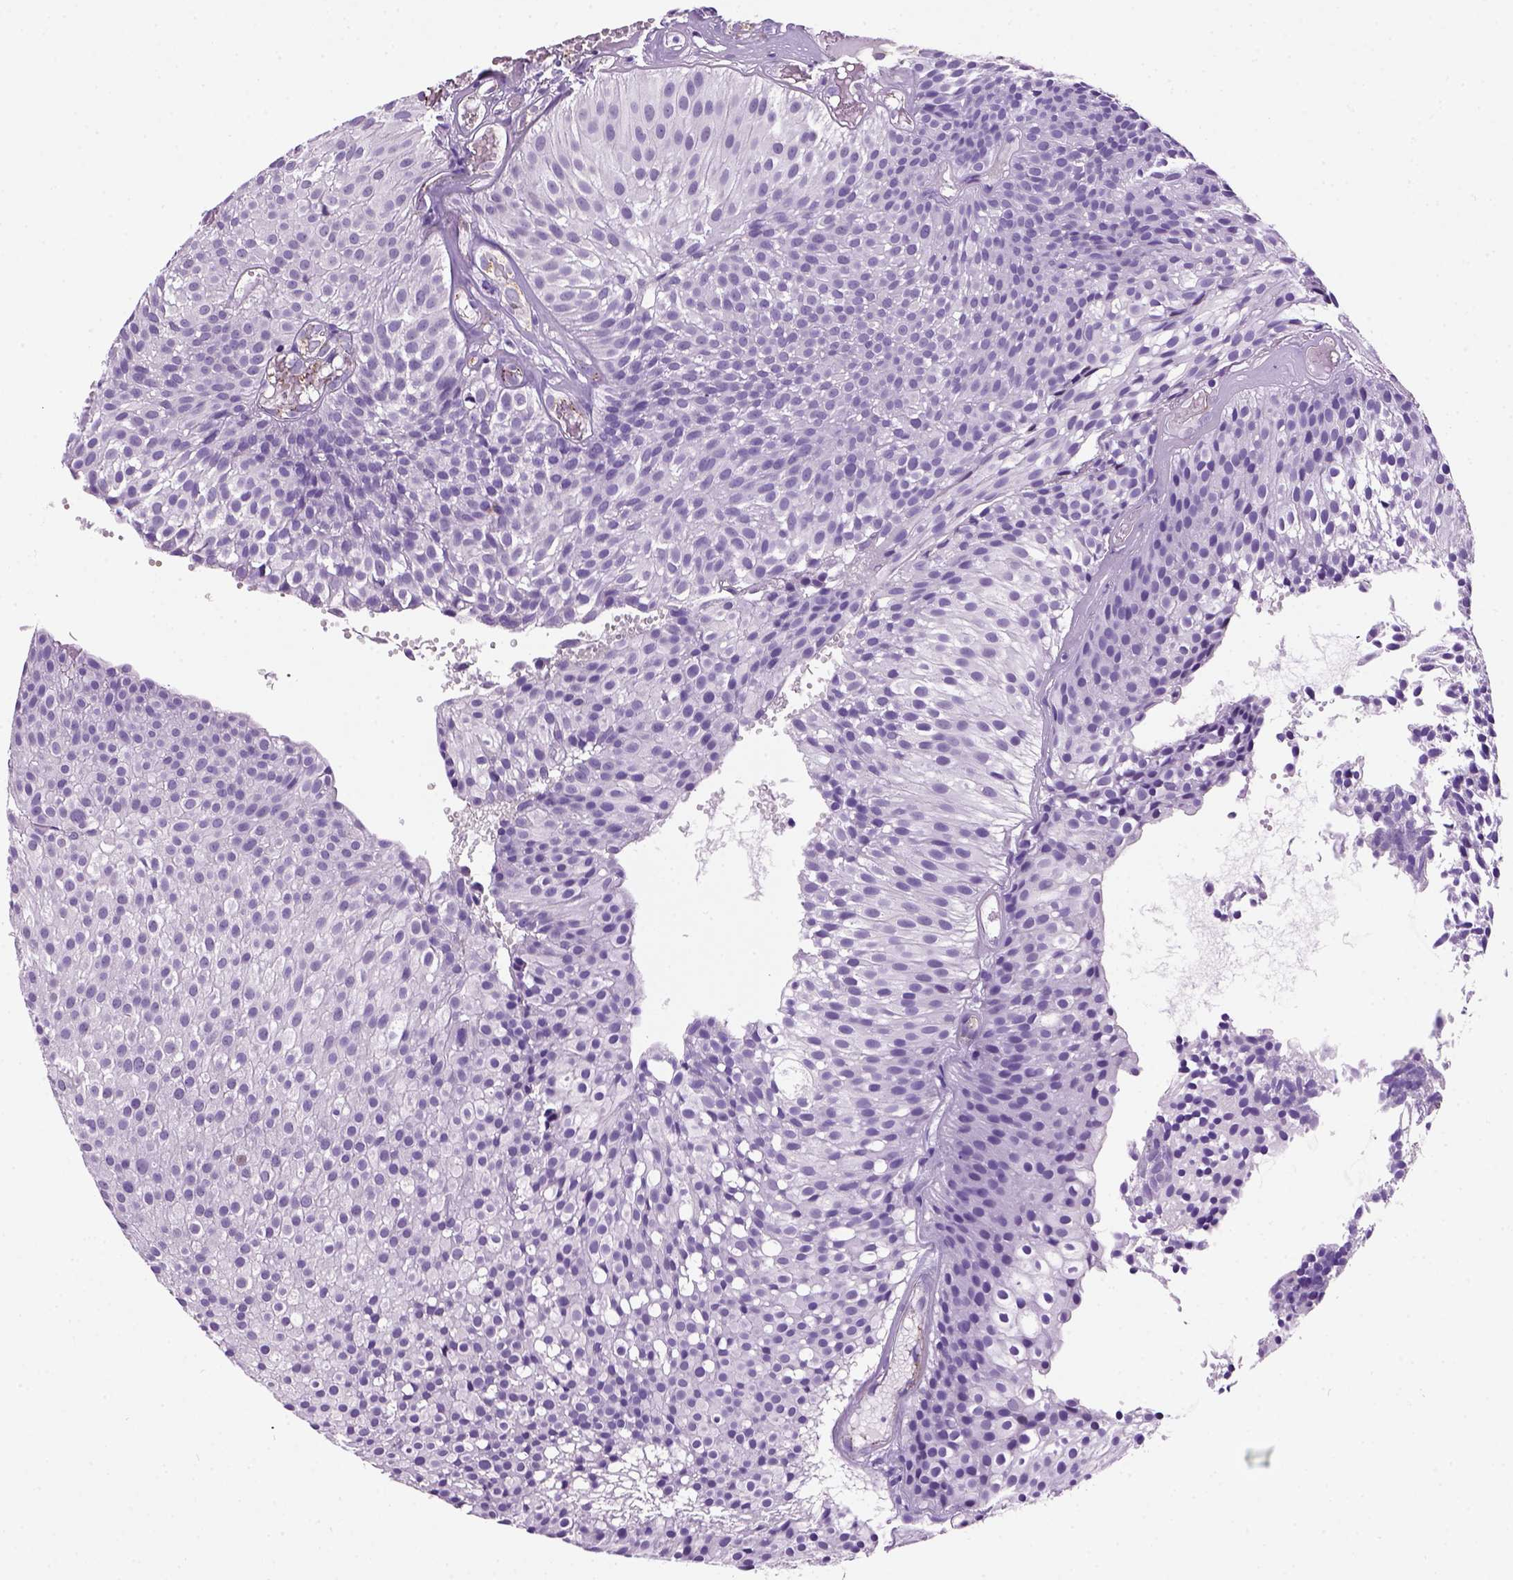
{"staining": {"intensity": "negative", "quantity": "none", "location": "none"}, "tissue": "urothelial cancer", "cell_type": "Tumor cells", "image_type": "cancer", "snomed": [{"axis": "morphology", "description": "Urothelial carcinoma, Low grade"}, {"axis": "topography", "description": "Urinary bladder"}], "caption": "Immunohistochemistry (IHC) micrograph of neoplastic tissue: urothelial carcinoma (low-grade) stained with DAB shows no significant protein staining in tumor cells.", "gene": "VWF", "patient": {"sex": "male", "age": 63}}